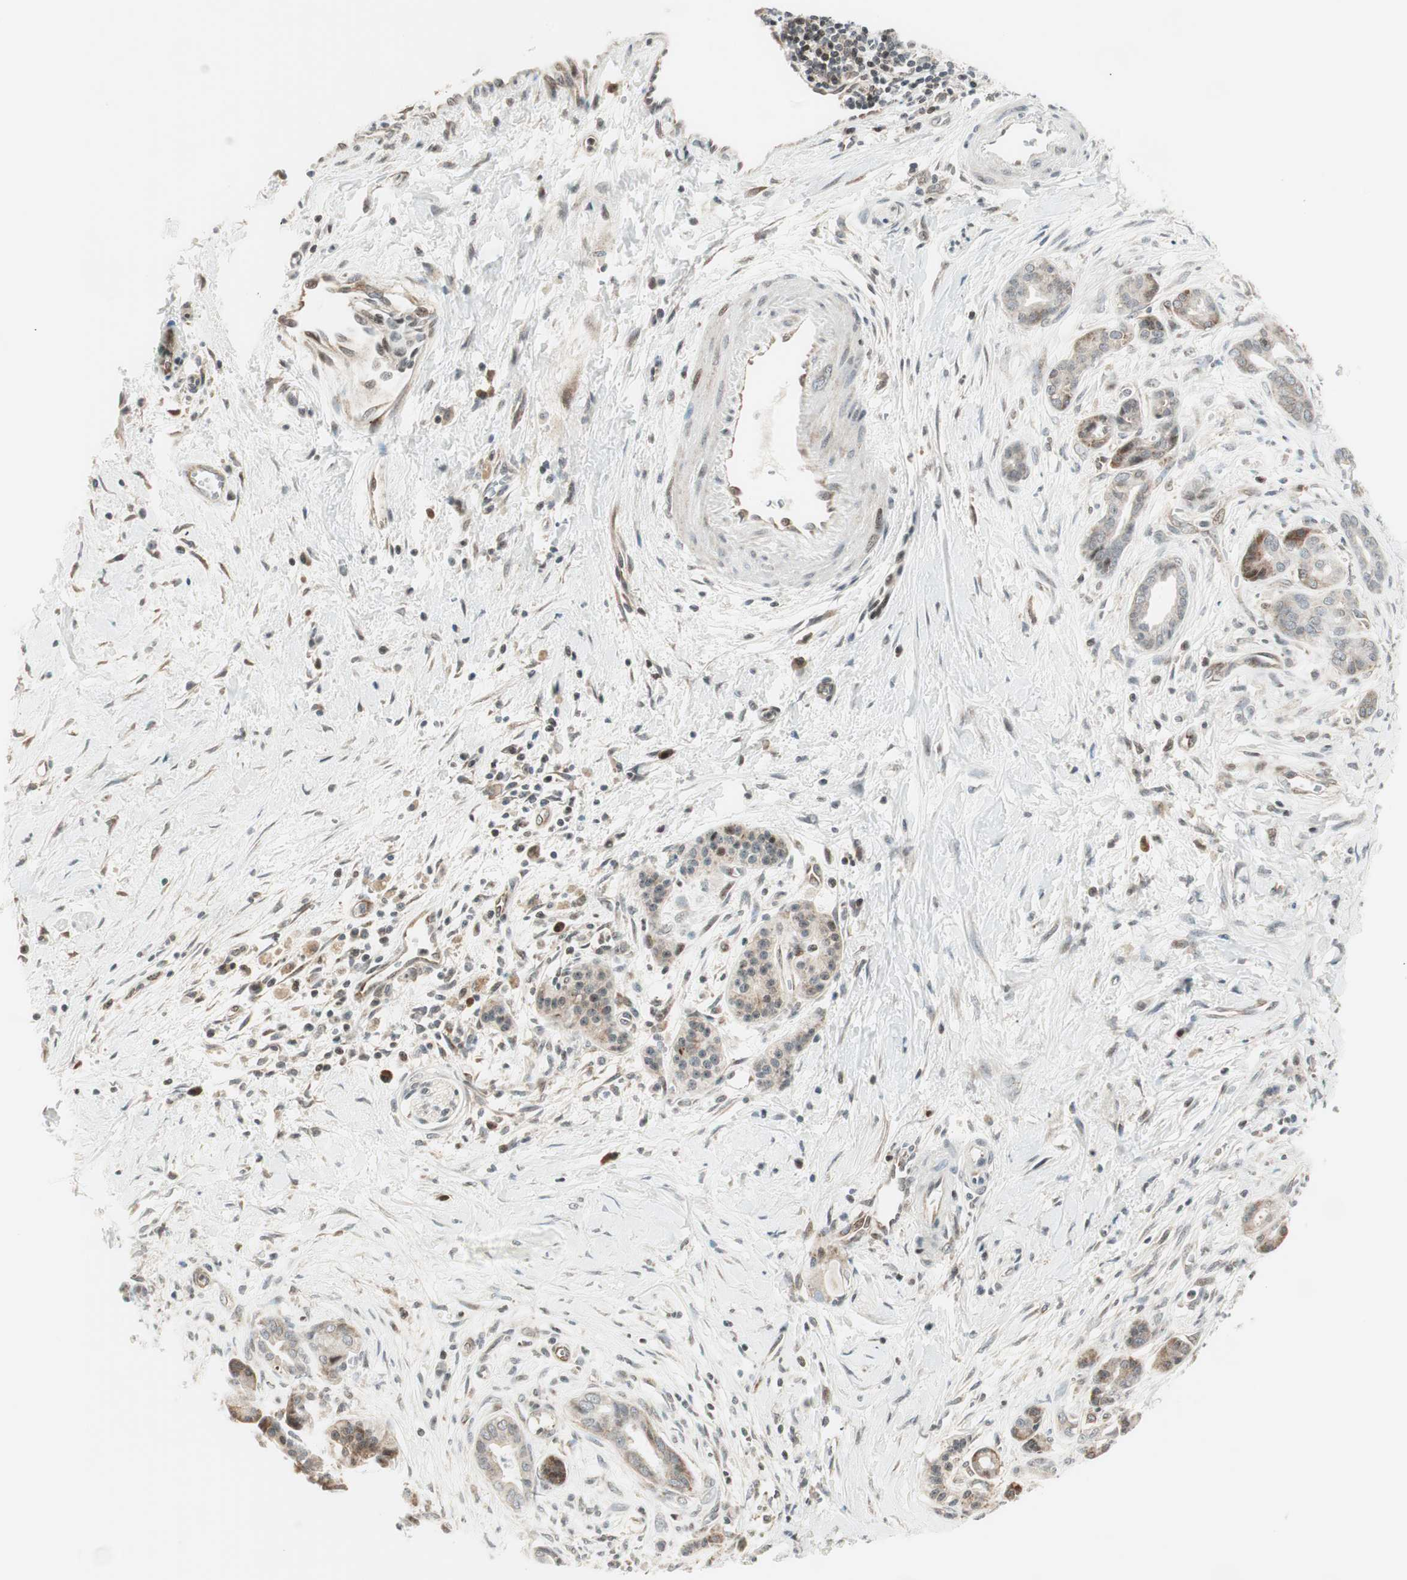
{"staining": {"intensity": "weak", "quantity": "<25%", "location": "cytoplasmic/membranous"}, "tissue": "pancreatic cancer", "cell_type": "Tumor cells", "image_type": "cancer", "snomed": [{"axis": "morphology", "description": "Adenocarcinoma, NOS"}, {"axis": "topography", "description": "Pancreas"}], "caption": "Micrograph shows no protein staining in tumor cells of pancreatic adenocarcinoma tissue.", "gene": "TPT1", "patient": {"sex": "male", "age": 59}}